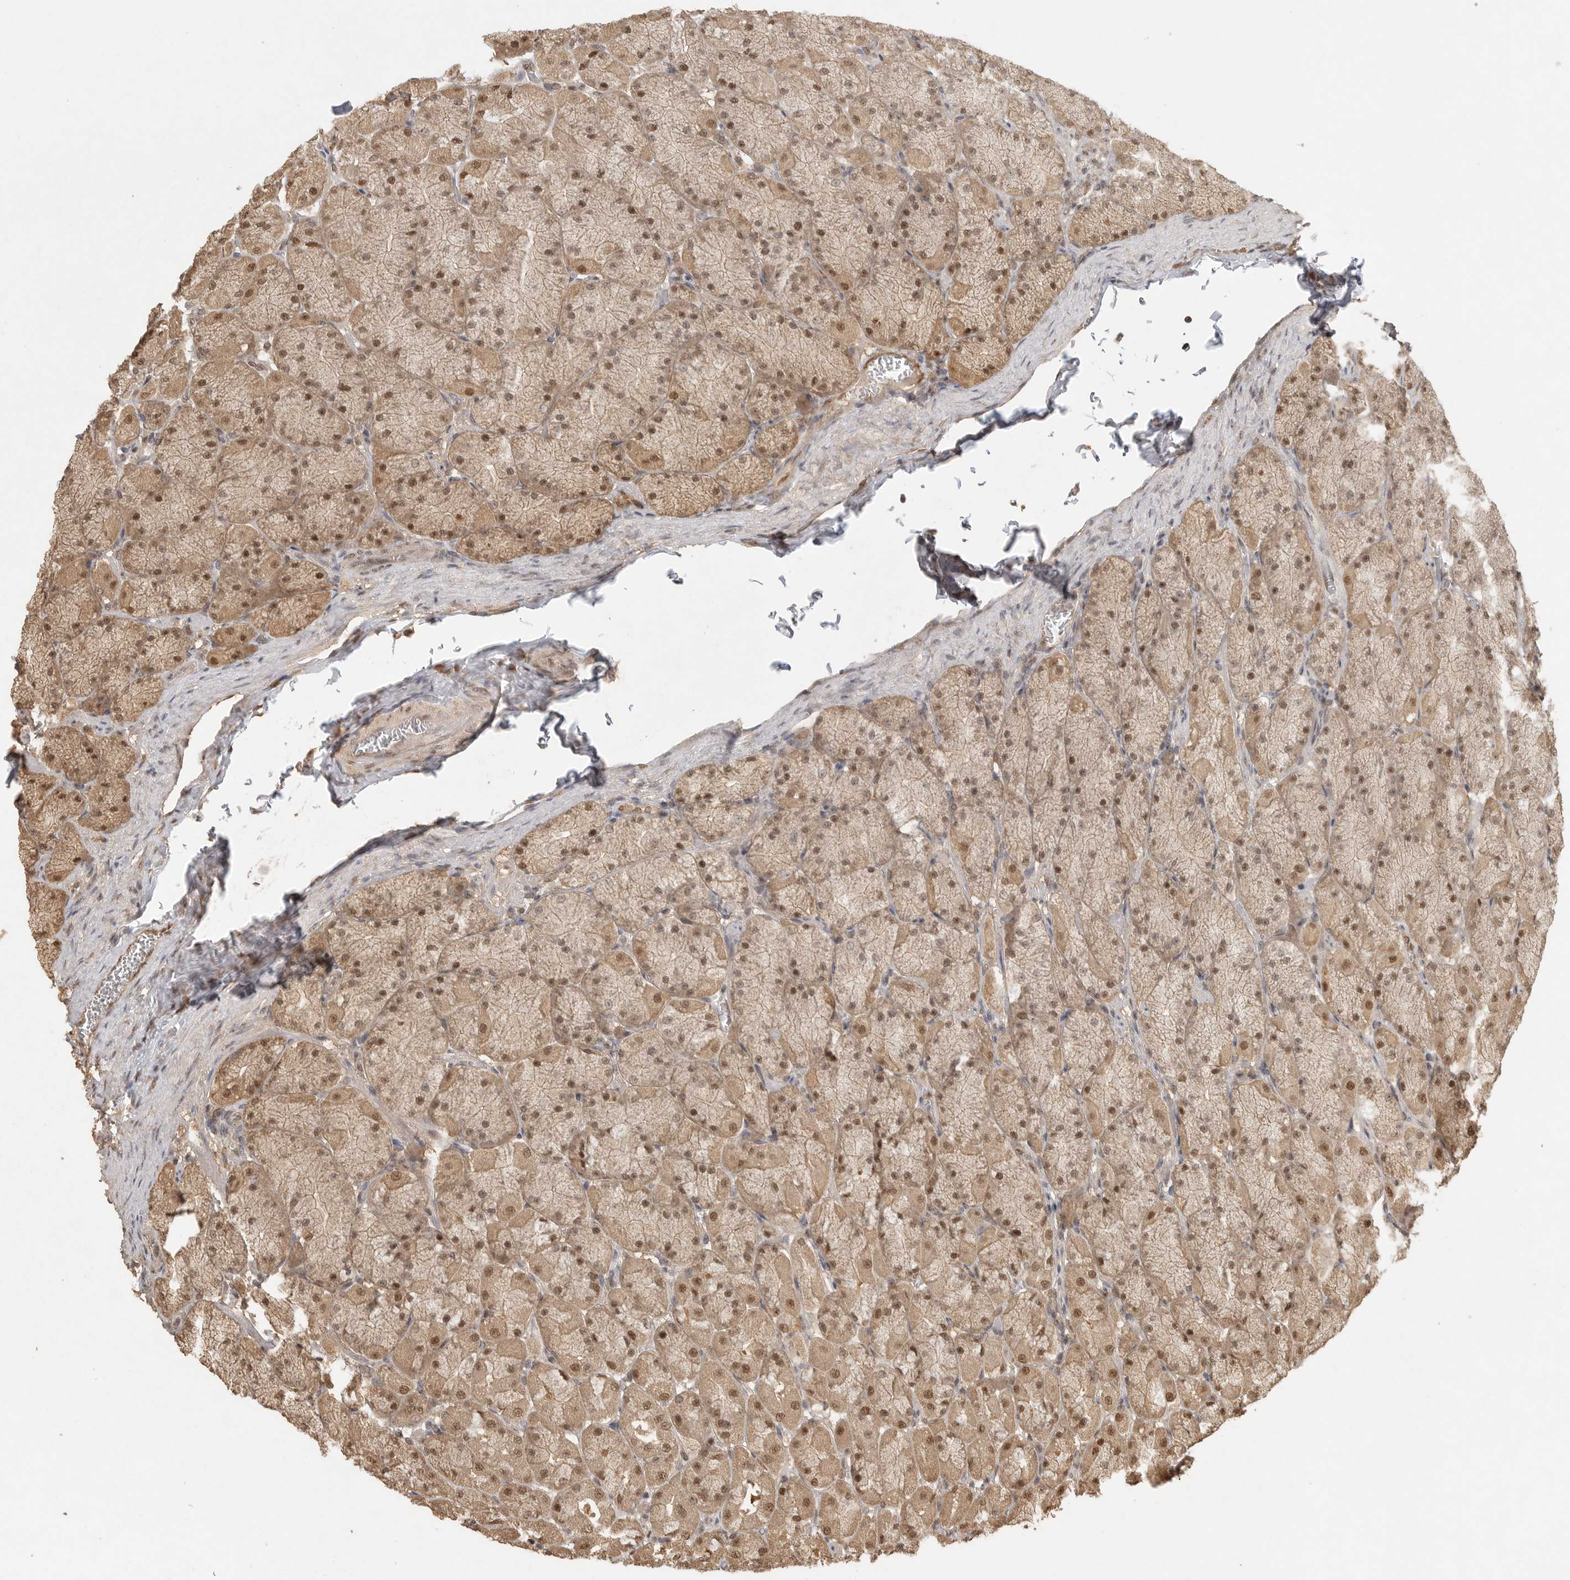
{"staining": {"intensity": "moderate", "quantity": ">75%", "location": "cytoplasmic/membranous,nuclear"}, "tissue": "stomach", "cell_type": "Glandular cells", "image_type": "normal", "snomed": [{"axis": "morphology", "description": "Normal tissue, NOS"}, {"axis": "topography", "description": "Stomach, upper"}], "caption": "Approximately >75% of glandular cells in normal human stomach demonstrate moderate cytoplasmic/membranous,nuclear protein staining as visualized by brown immunohistochemical staining.", "gene": "DFFA", "patient": {"sex": "female", "age": 56}}